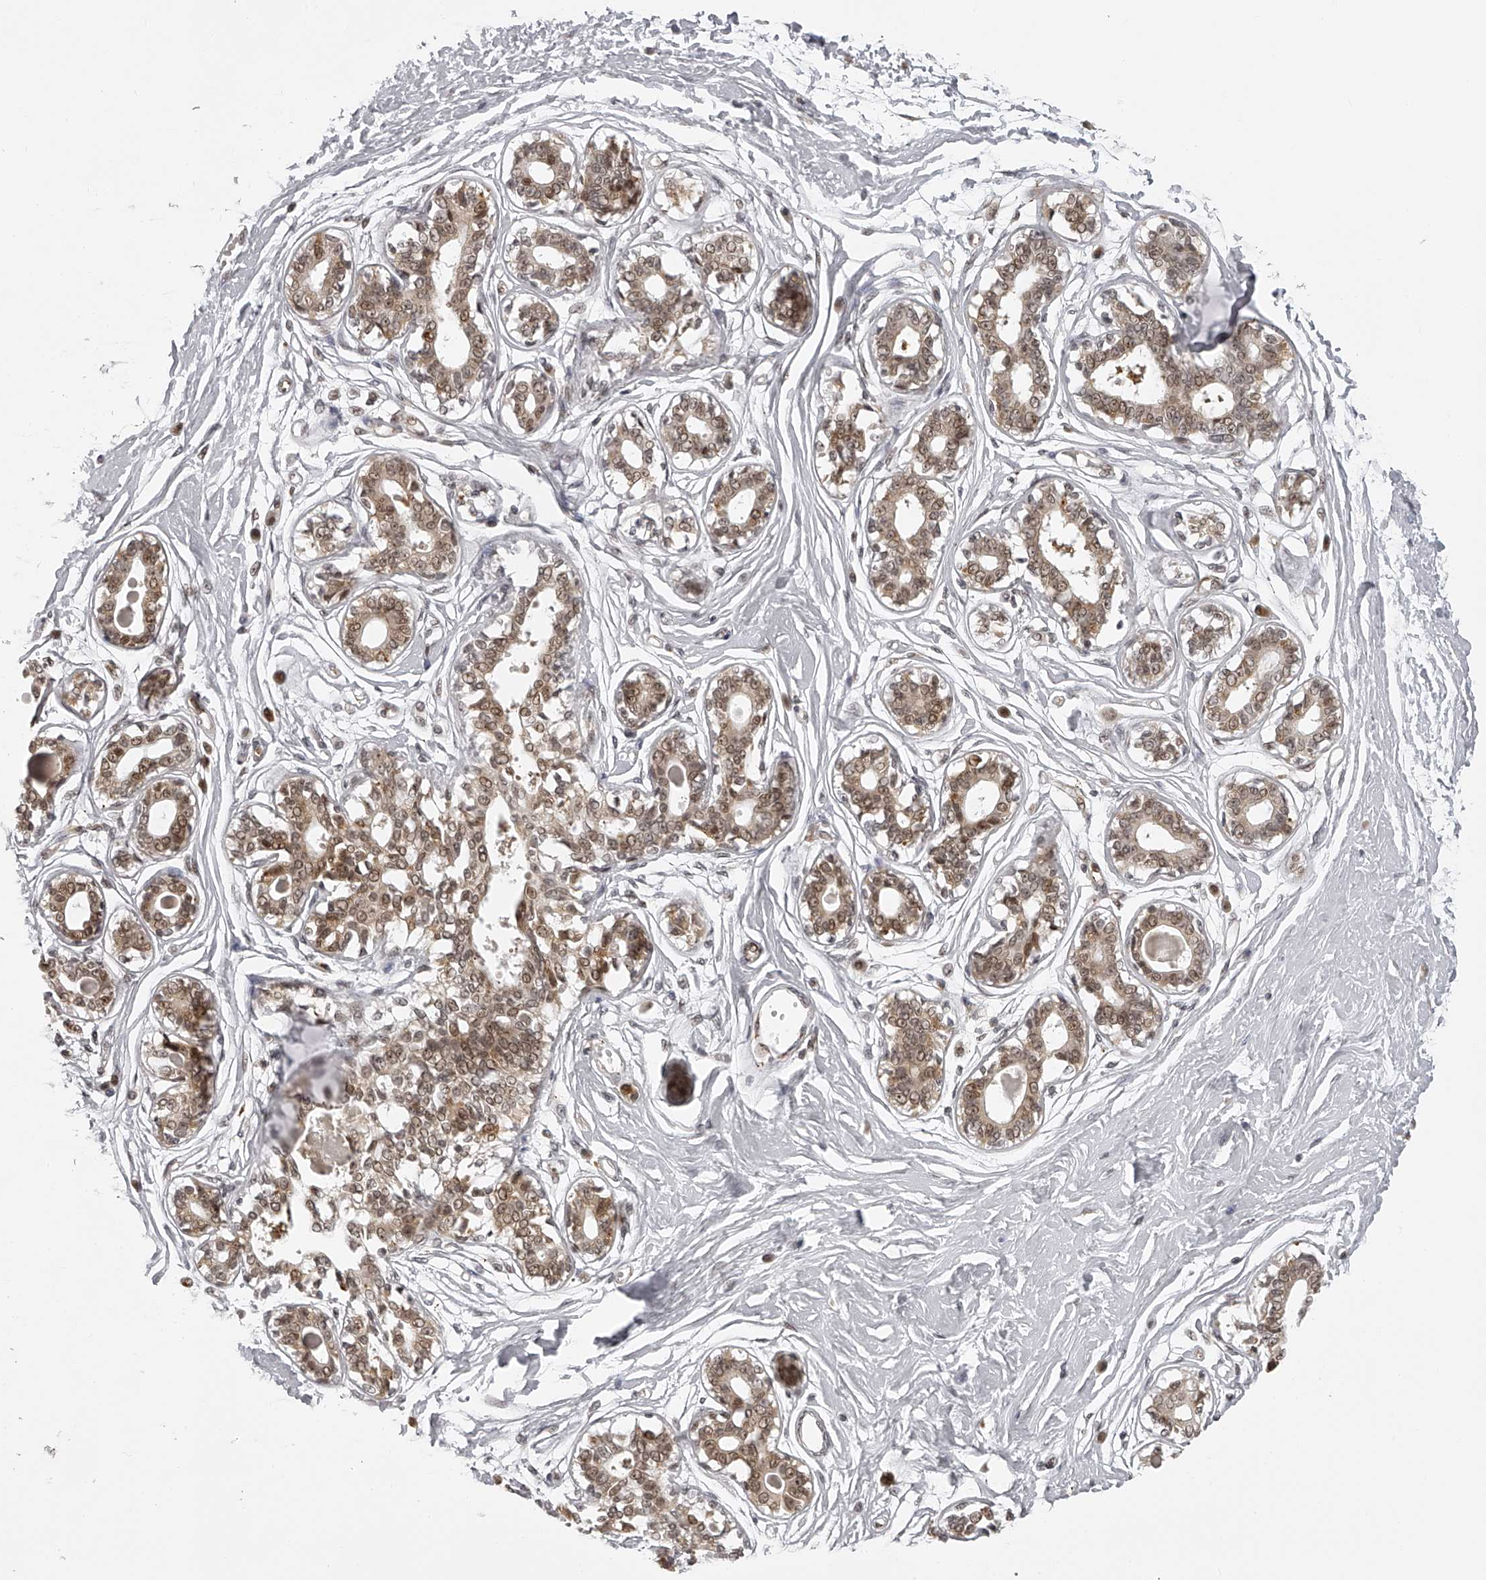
{"staining": {"intensity": "negative", "quantity": "none", "location": "none"}, "tissue": "breast", "cell_type": "Adipocytes", "image_type": "normal", "snomed": [{"axis": "morphology", "description": "Normal tissue, NOS"}, {"axis": "topography", "description": "Breast"}], "caption": "The micrograph shows no staining of adipocytes in benign breast.", "gene": "ODF2L", "patient": {"sex": "female", "age": 45}}